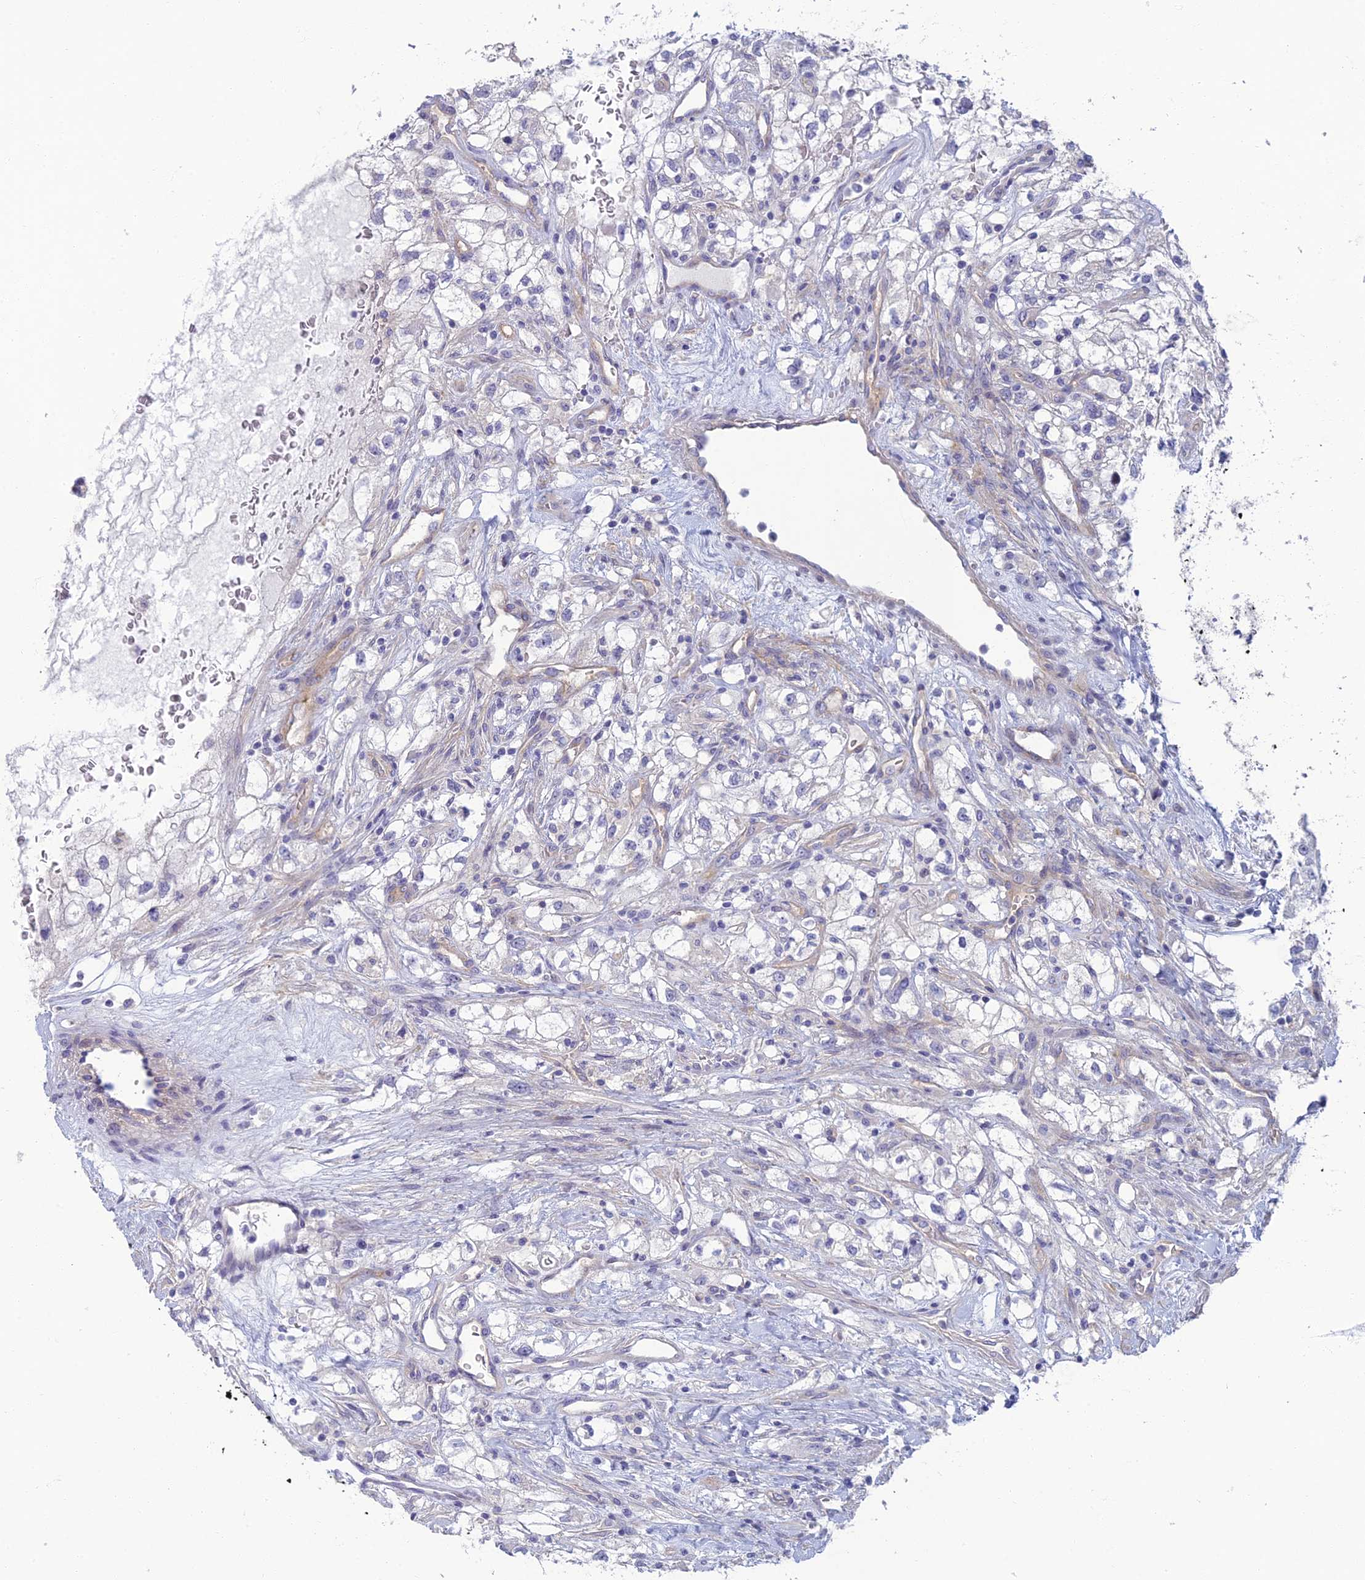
{"staining": {"intensity": "negative", "quantity": "none", "location": "none"}, "tissue": "renal cancer", "cell_type": "Tumor cells", "image_type": "cancer", "snomed": [{"axis": "morphology", "description": "Adenocarcinoma, NOS"}, {"axis": "topography", "description": "Kidney"}], "caption": "A histopathology image of renal cancer stained for a protein displays no brown staining in tumor cells.", "gene": "NEURL1", "patient": {"sex": "male", "age": 59}}